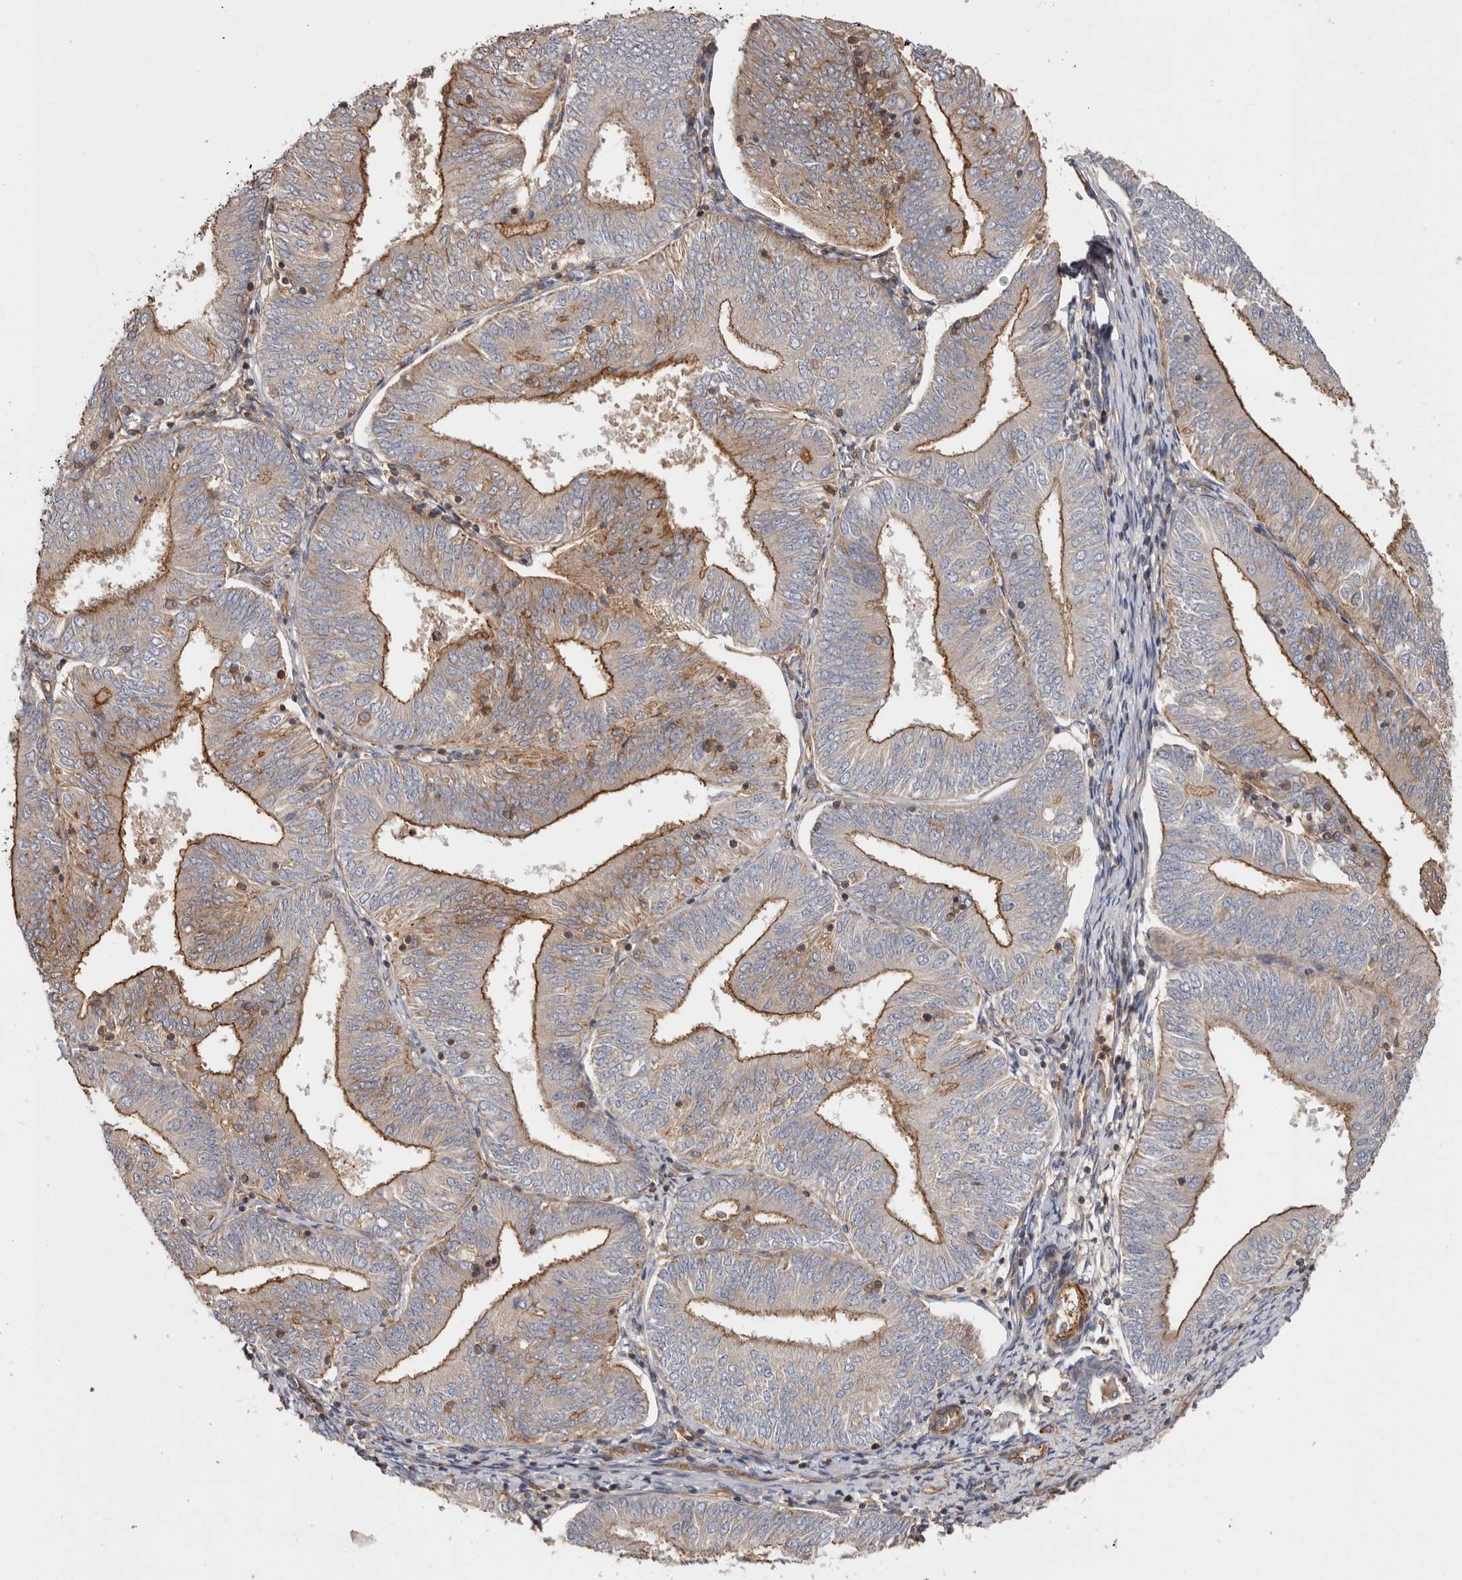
{"staining": {"intensity": "moderate", "quantity": "25%-75%", "location": "cytoplasmic/membranous"}, "tissue": "endometrial cancer", "cell_type": "Tumor cells", "image_type": "cancer", "snomed": [{"axis": "morphology", "description": "Adenocarcinoma, NOS"}, {"axis": "topography", "description": "Endometrium"}], "caption": "Immunohistochemical staining of endometrial cancer (adenocarcinoma) reveals medium levels of moderate cytoplasmic/membranous positivity in about 25%-75% of tumor cells.", "gene": "TMC7", "patient": {"sex": "female", "age": 58}}